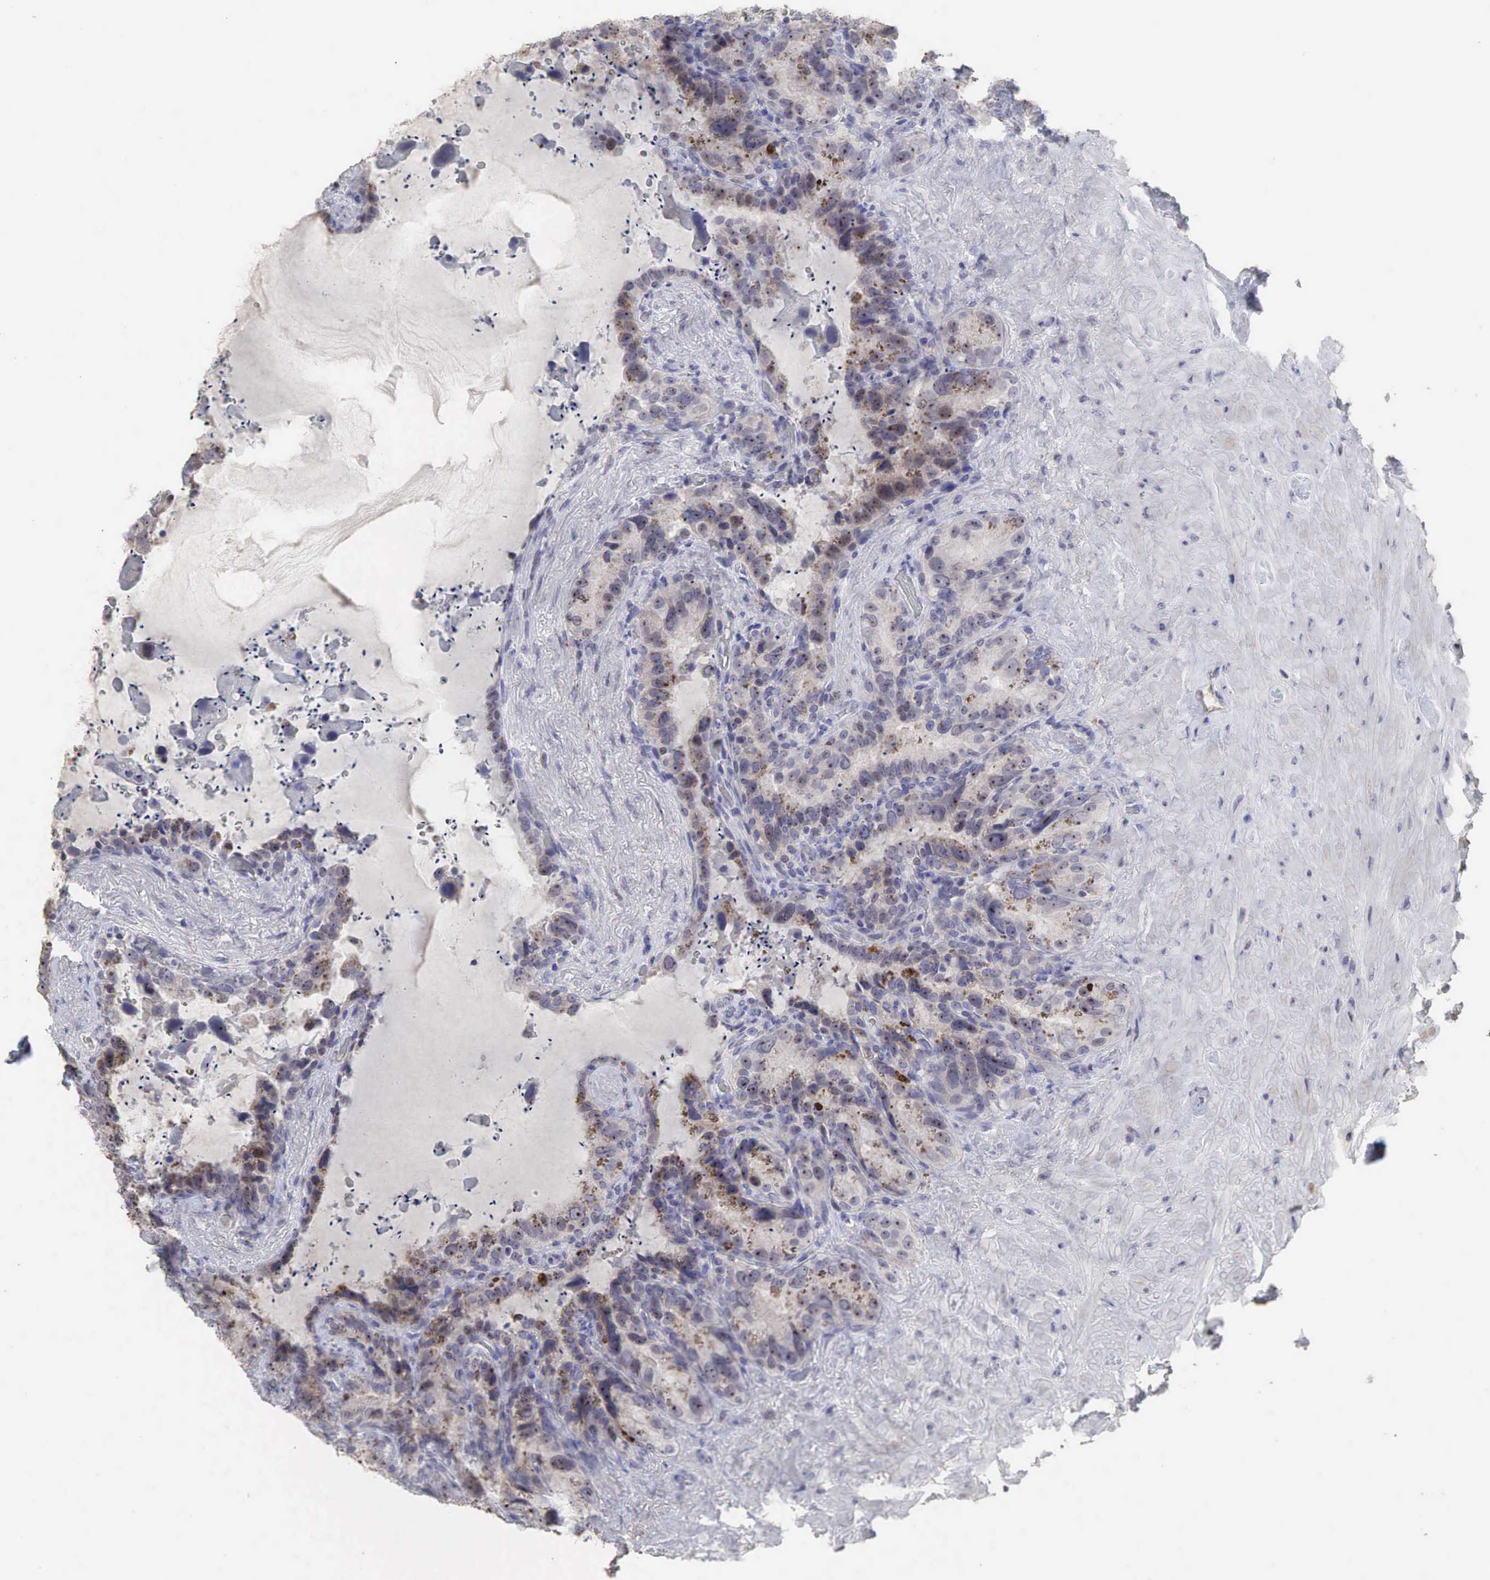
{"staining": {"intensity": "moderate", "quantity": ">75%", "location": "nuclear"}, "tissue": "seminal vesicle", "cell_type": "Glandular cells", "image_type": "normal", "snomed": [{"axis": "morphology", "description": "Normal tissue, NOS"}, {"axis": "topography", "description": "Seminal veicle"}], "caption": "Immunohistochemistry (IHC) photomicrograph of unremarkable seminal vesicle: human seminal vesicle stained using IHC shows medium levels of moderate protein expression localized specifically in the nuclear of glandular cells, appearing as a nuclear brown color.", "gene": "DKC1", "patient": {"sex": "male", "age": 63}}